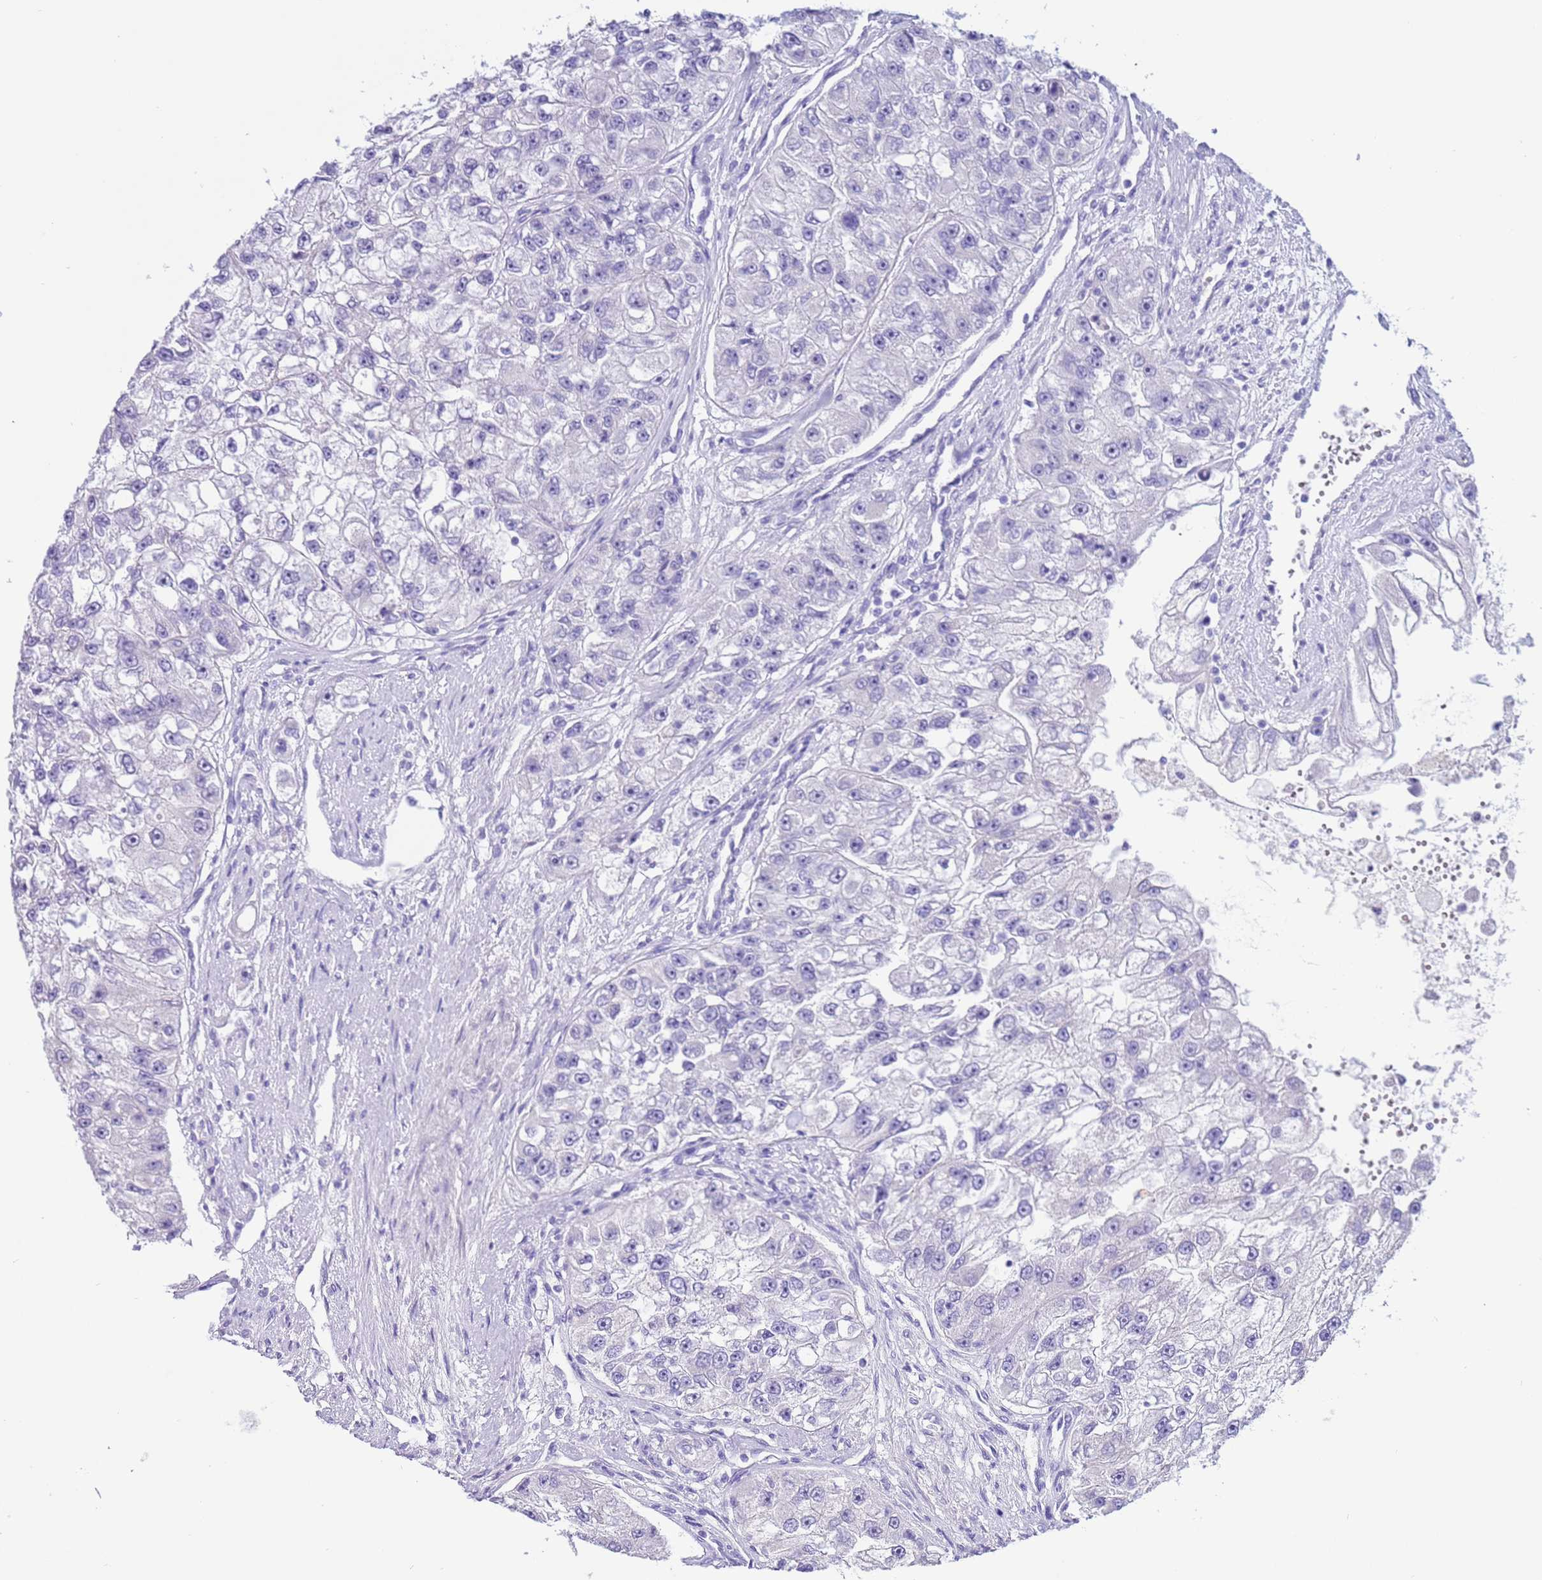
{"staining": {"intensity": "negative", "quantity": "none", "location": "none"}, "tissue": "renal cancer", "cell_type": "Tumor cells", "image_type": "cancer", "snomed": [{"axis": "morphology", "description": "Adenocarcinoma, NOS"}, {"axis": "topography", "description": "Kidney"}], "caption": "DAB (3,3'-diaminobenzidine) immunohistochemical staining of renal cancer (adenocarcinoma) shows no significant staining in tumor cells.", "gene": "CPB1", "patient": {"sex": "male", "age": 63}}